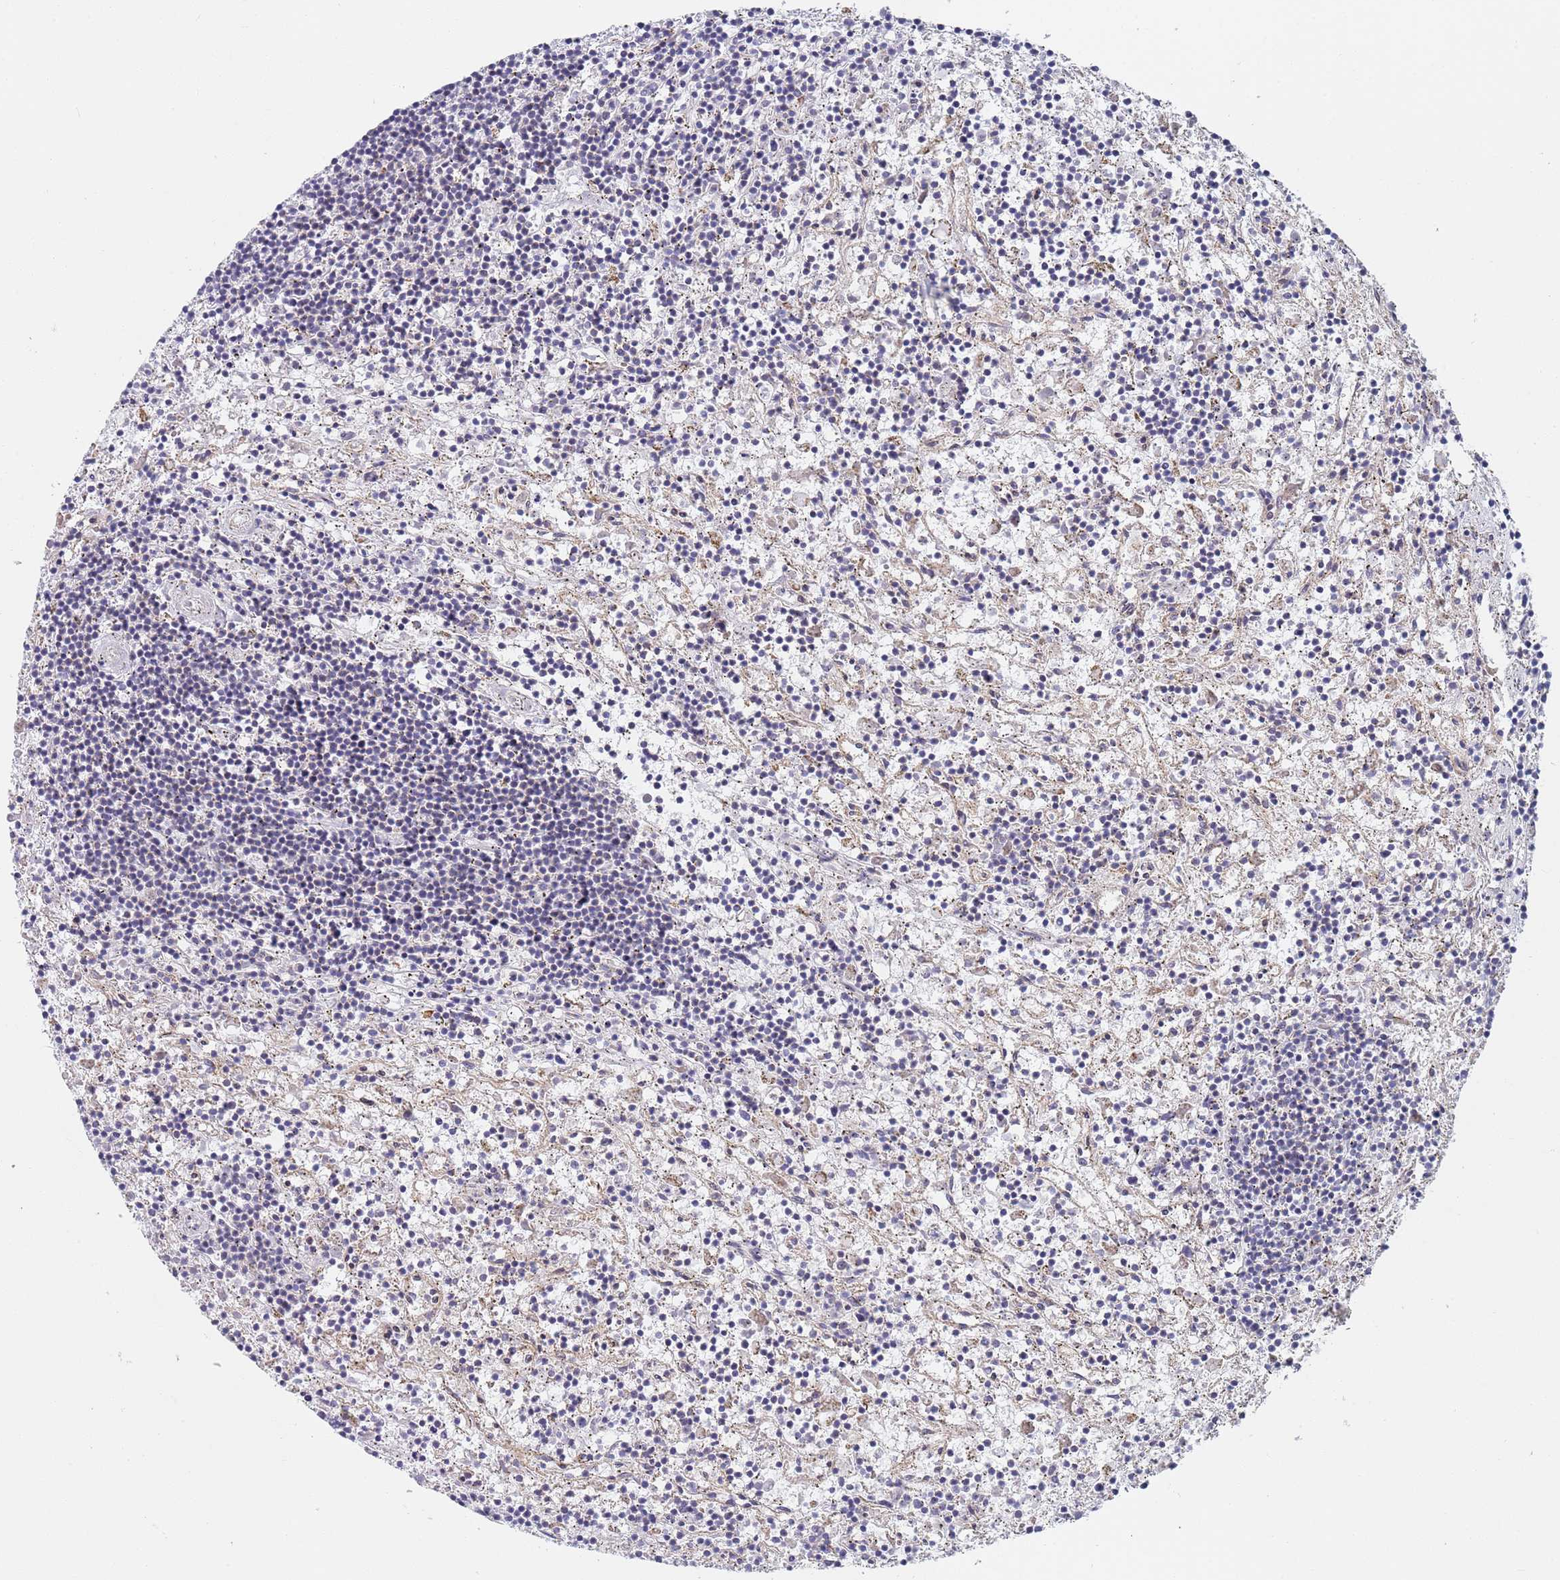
{"staining": {"intensity": "negative", "quantity": "none", "location": "none"}, "tissue": "lymphoma", "cell_type": "Tumor cells", "image_type": "cancer", "snomed": [{"axis": "morphology", "description": "Malignant lymphoma, non-Hodgkin's type, Low grade"}, {"axis": "topography", "description": "Spleen"}], "caption": "Immunohistochemistry (IHC) image of neoplastic tissue: lymphoma stained with DAB shows no significant protein positivity in tumor cells.", "gene": "PWWP3A", "patient": {"sex": "male", "age": 76}}